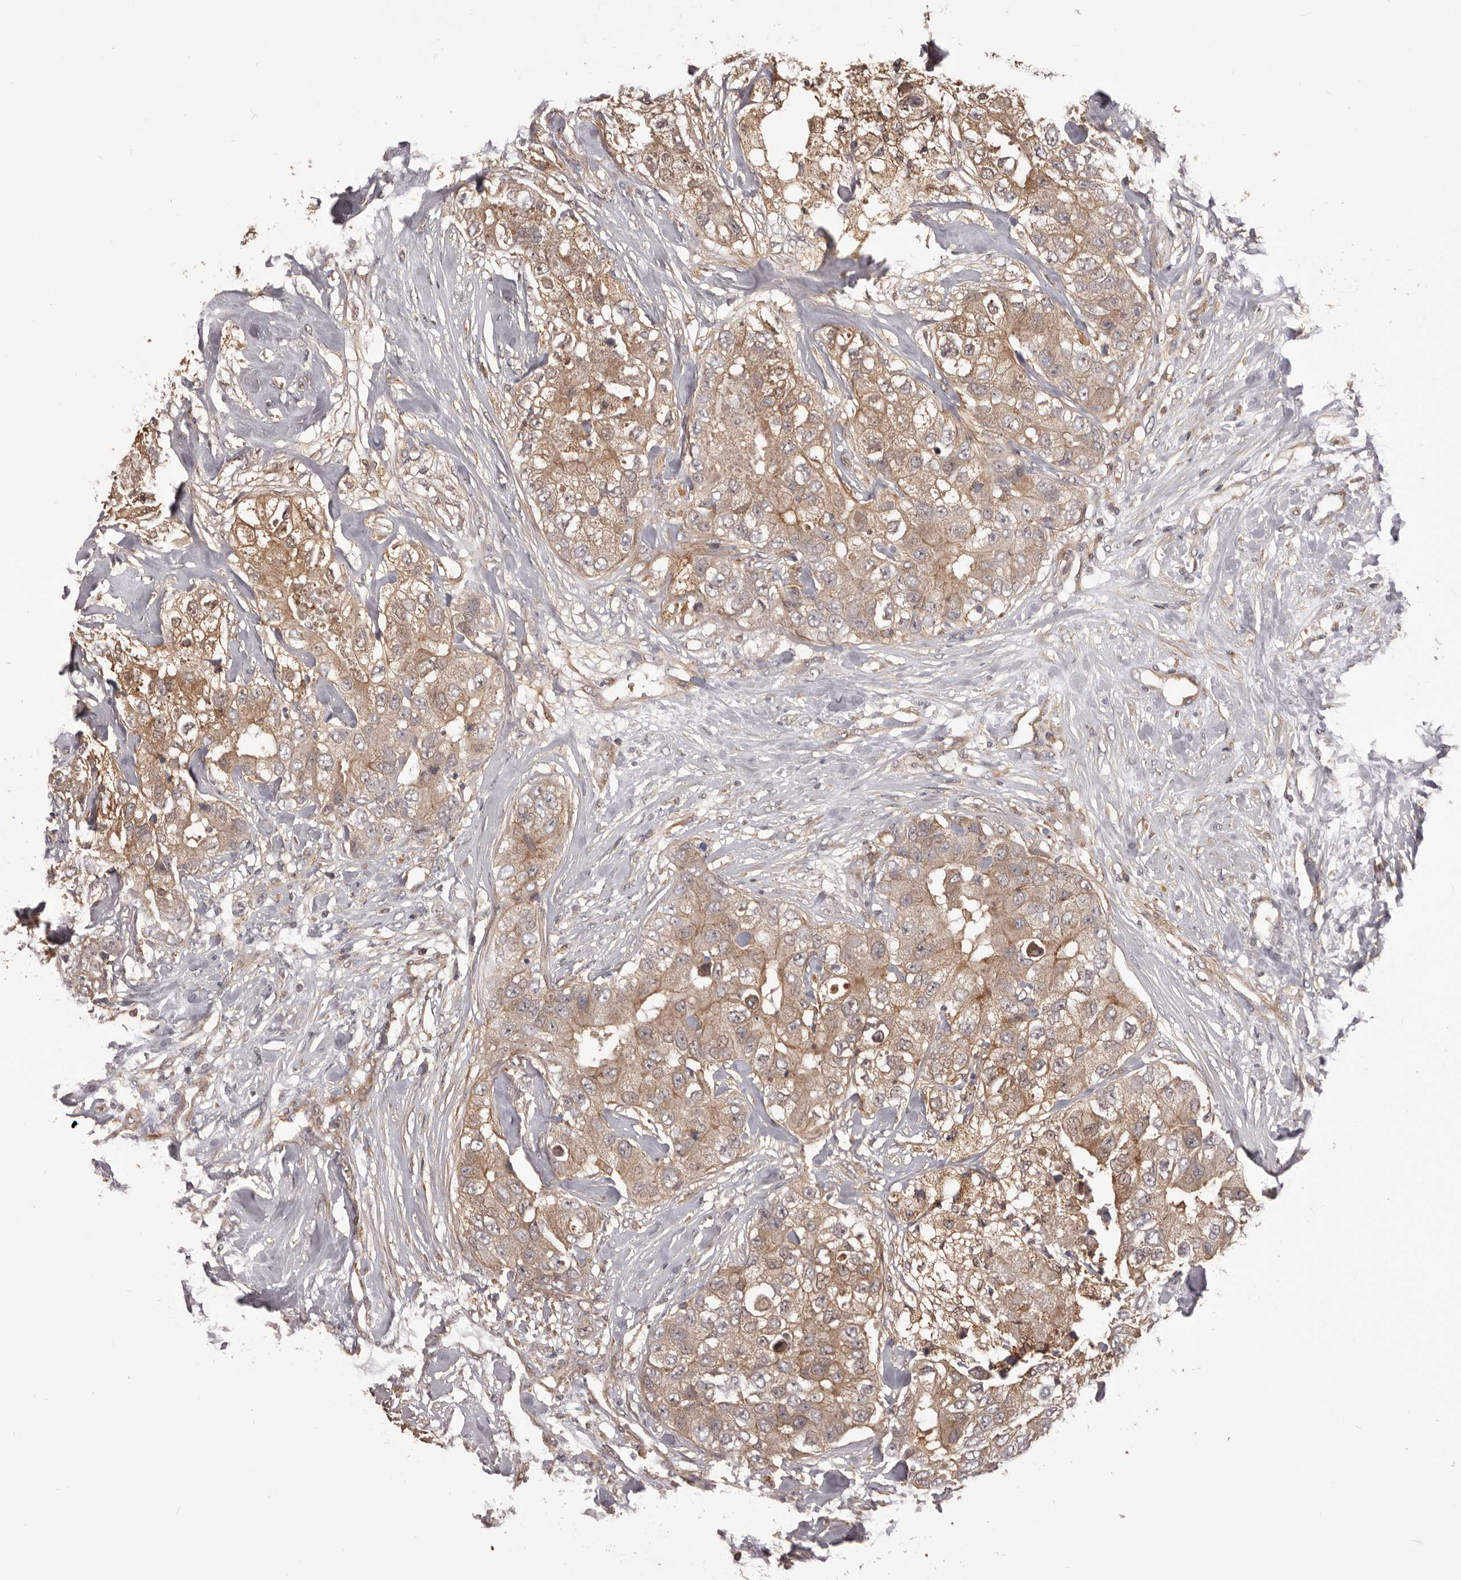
{"staining": {"intensity": "weak", "quantity": ">75%", "location": "cytoplasmic/membranous"}, "tissue": "breast cancer", "cell_type": "Tumor cells", "image_type": "cancer", "snomed": [{"axis": "morphology", "description": "Duct carcinoma"}, {"axis": "topography", "description": "Breast"}], "caption": "Protein staining demonstrates weak cytoplasmic/membranous staining in about >75% of tumor cells in infiltrating ductal carcinoma (breast). (Brightfield microscopy of DAB IHC at high magnification).", "gene": "GLIPR2", "patient": {"sex": "female", "age": 62}}